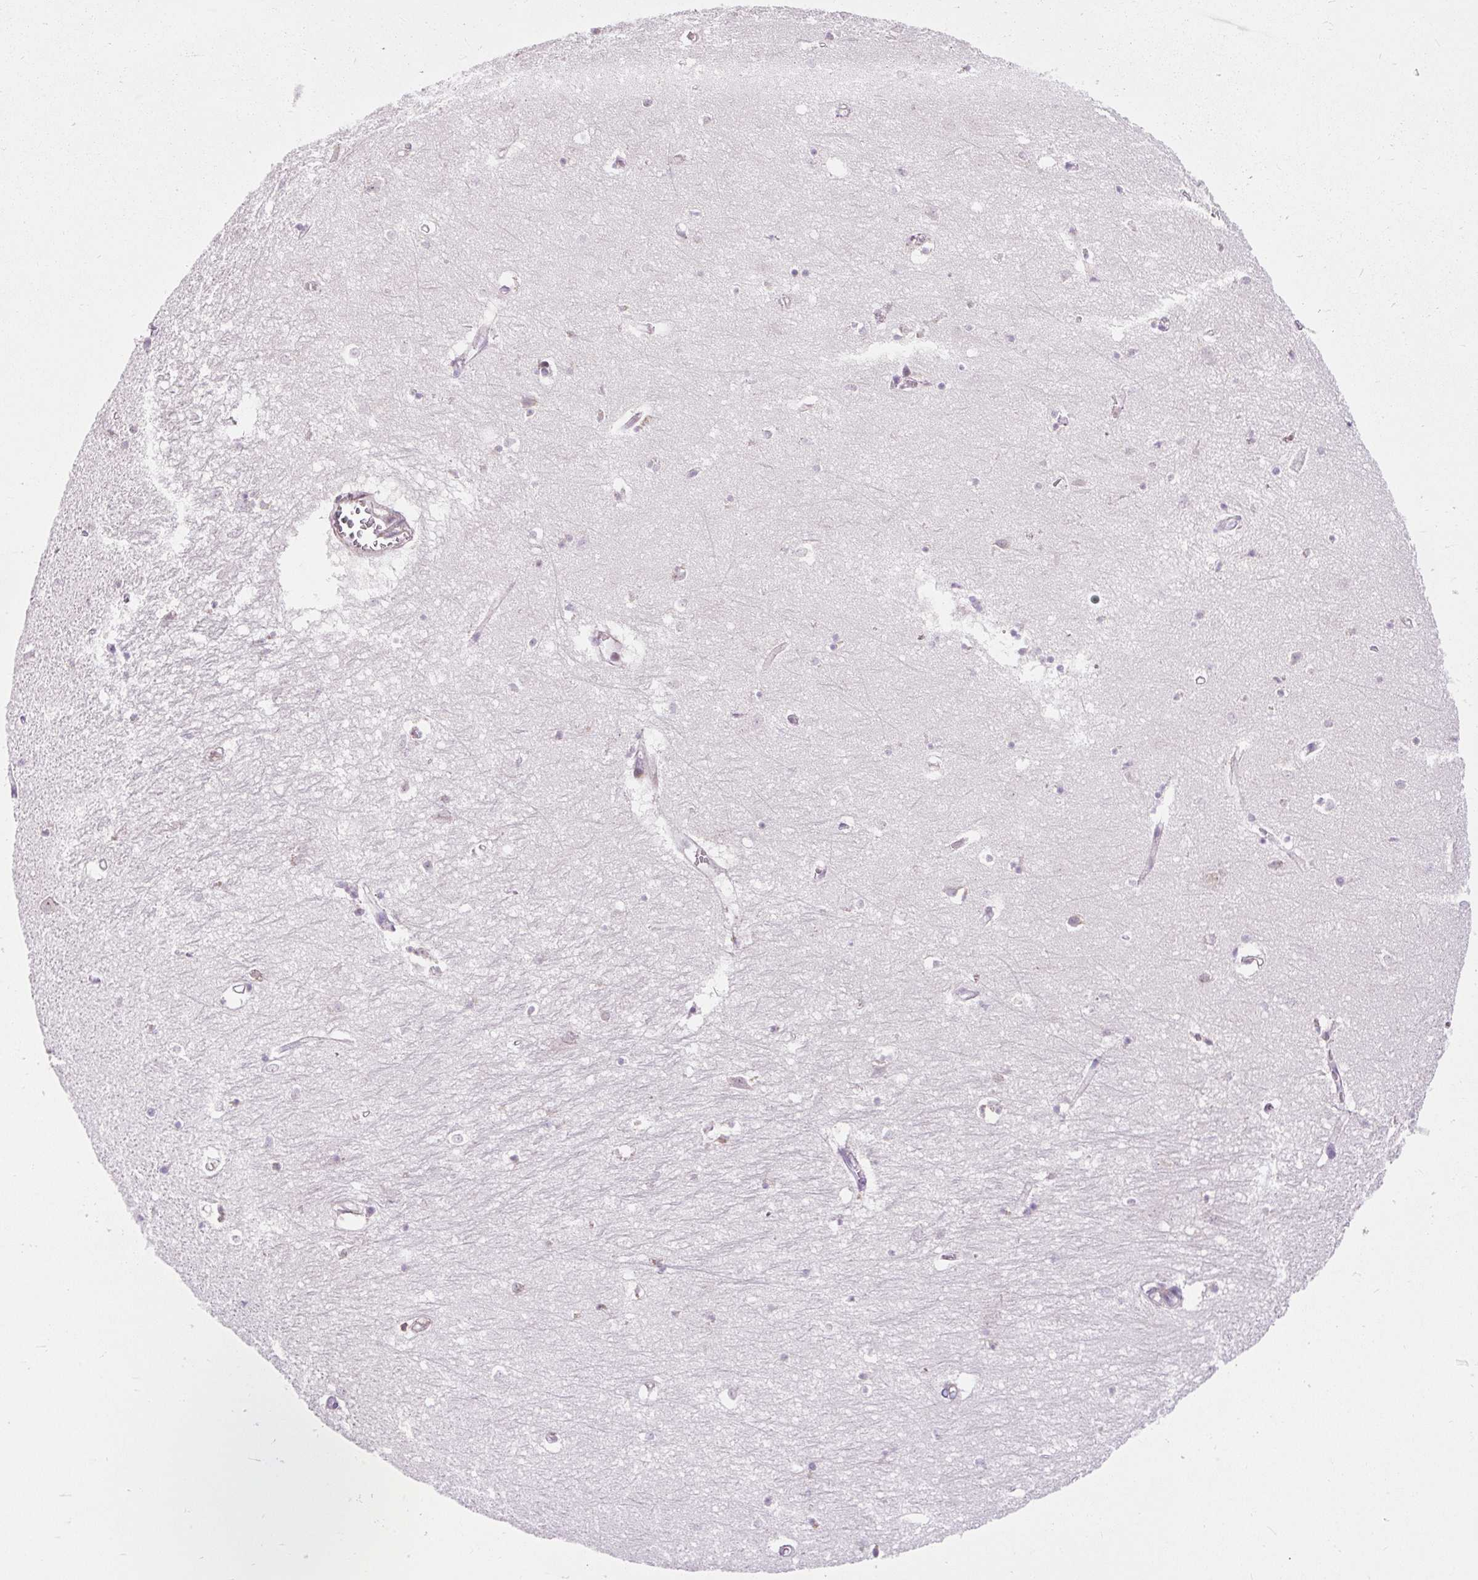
{"staining": {"intensity": "negative", "quantity": "none", "location": "none"}, "tissue": "hippocampus", "cell_type": "Glial cells", "image_type": "normal", "snomed": [{"axis": "morphology", "description": "Normal tissue, NOS"}, {"axis": "topography", "description": "Hippocampus"}], "caption": "Benign hippocampus was stained to show a protein in brown. There is no significant expression in glial cells. The staining is performed using DAB (3,3'-diaminobenzidine) brown chromogen with nuclei counter-stained in using hematoxylin.", "gene": "CISD3", "patient": {"sex": "female", "age": 64}}